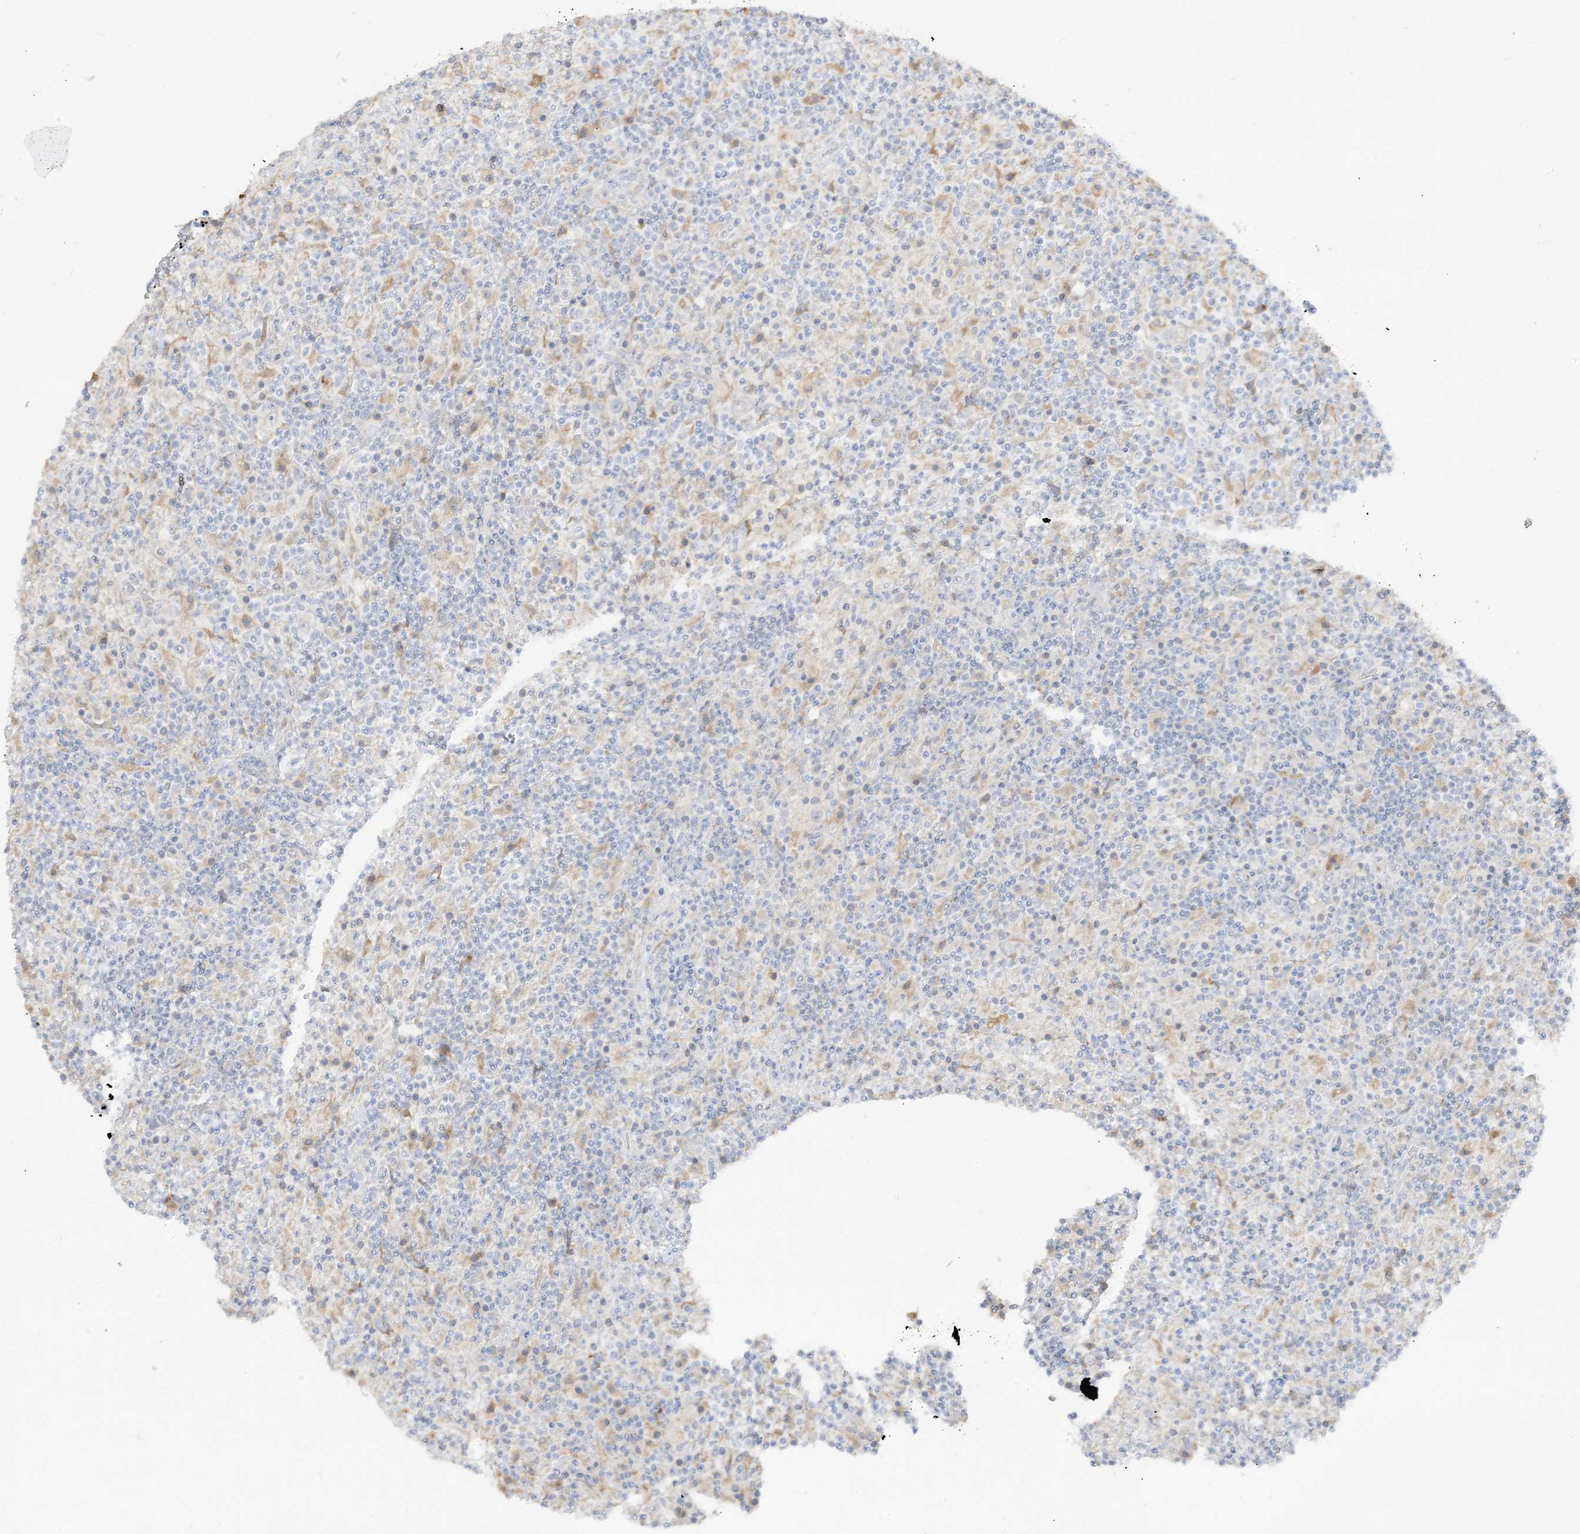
{"staining": {"intensity": "negative", "quantity": "none", "location": "none"}, "tissue": "lymphoma", "cell_type": "Tumor cells", "image_type": "cancer", "snomed": [{"axis": "morphology", "description": "Hodgkin's disease, NOS"}, {"axis": "topography", "description": "Lymph node"}], "caption": "Tumor cells show no significant protein staining in Hodgkin's disease.", "gene": "LOXL3", "patient": {"sex": "male", "age": 70}}